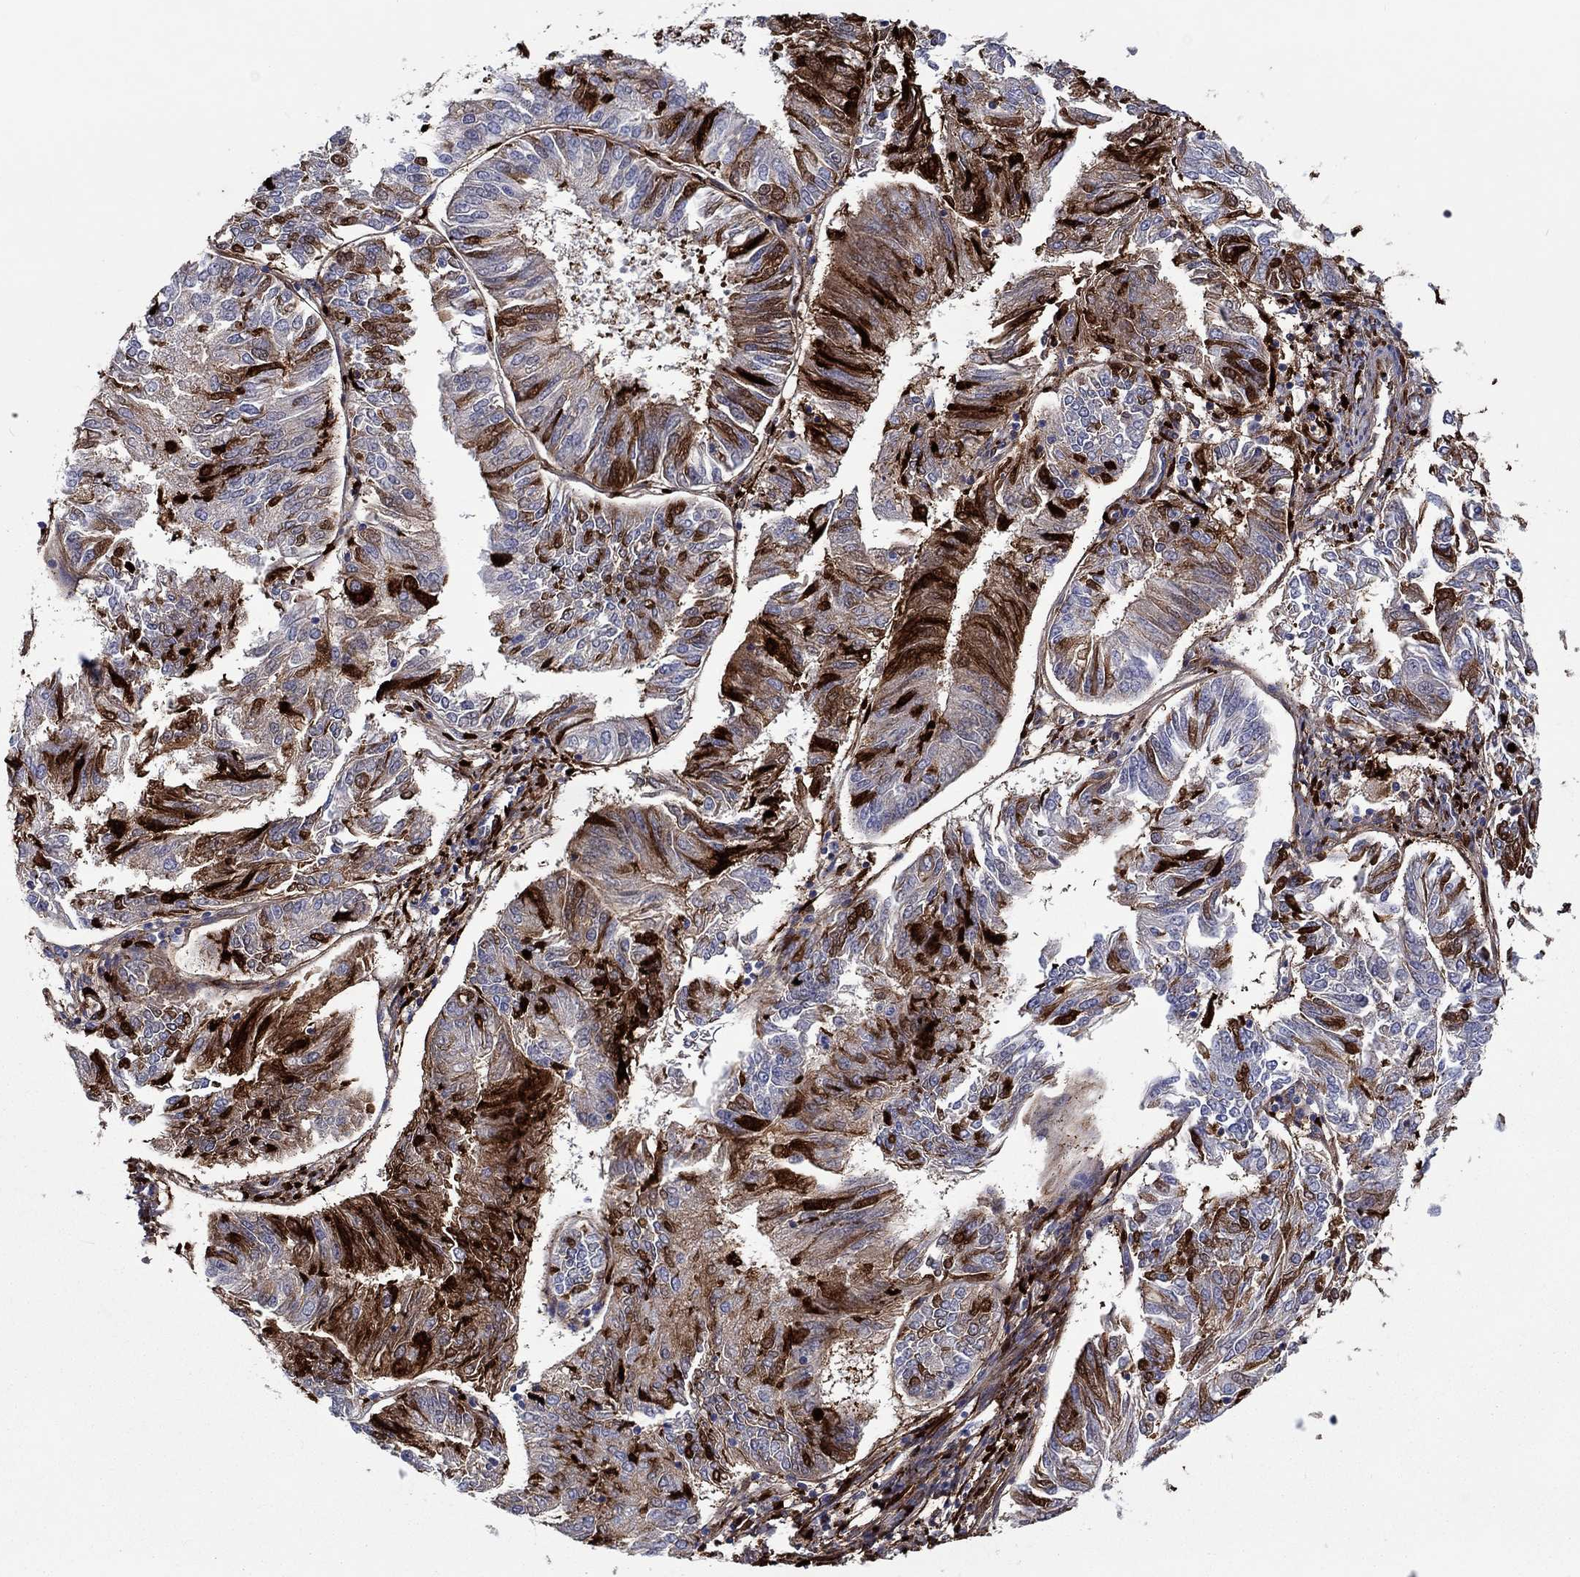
{"staining": {"intensity": "strong", "quantity": "25%-75%", "location": "cytoplasmic/membranous"}, "tissue": "endometrial cancer", "cell_type": "Tumor cells", "image_type": "cancer", "snomed": [{"axis": "morphology", "description": "Adenocarcinoma, NOS"}, {"axis": "topography", "description": "Endometrium"}], "caption": "Strong cytoplasmic/membranous expression for a protein is seen in about 25%-75% of tumor cells of endometrial adenocarcinoma using immunohistochemistry (IHC).", "gene": "TGFBI", "patient": {"sex": "female", "age": 58}}